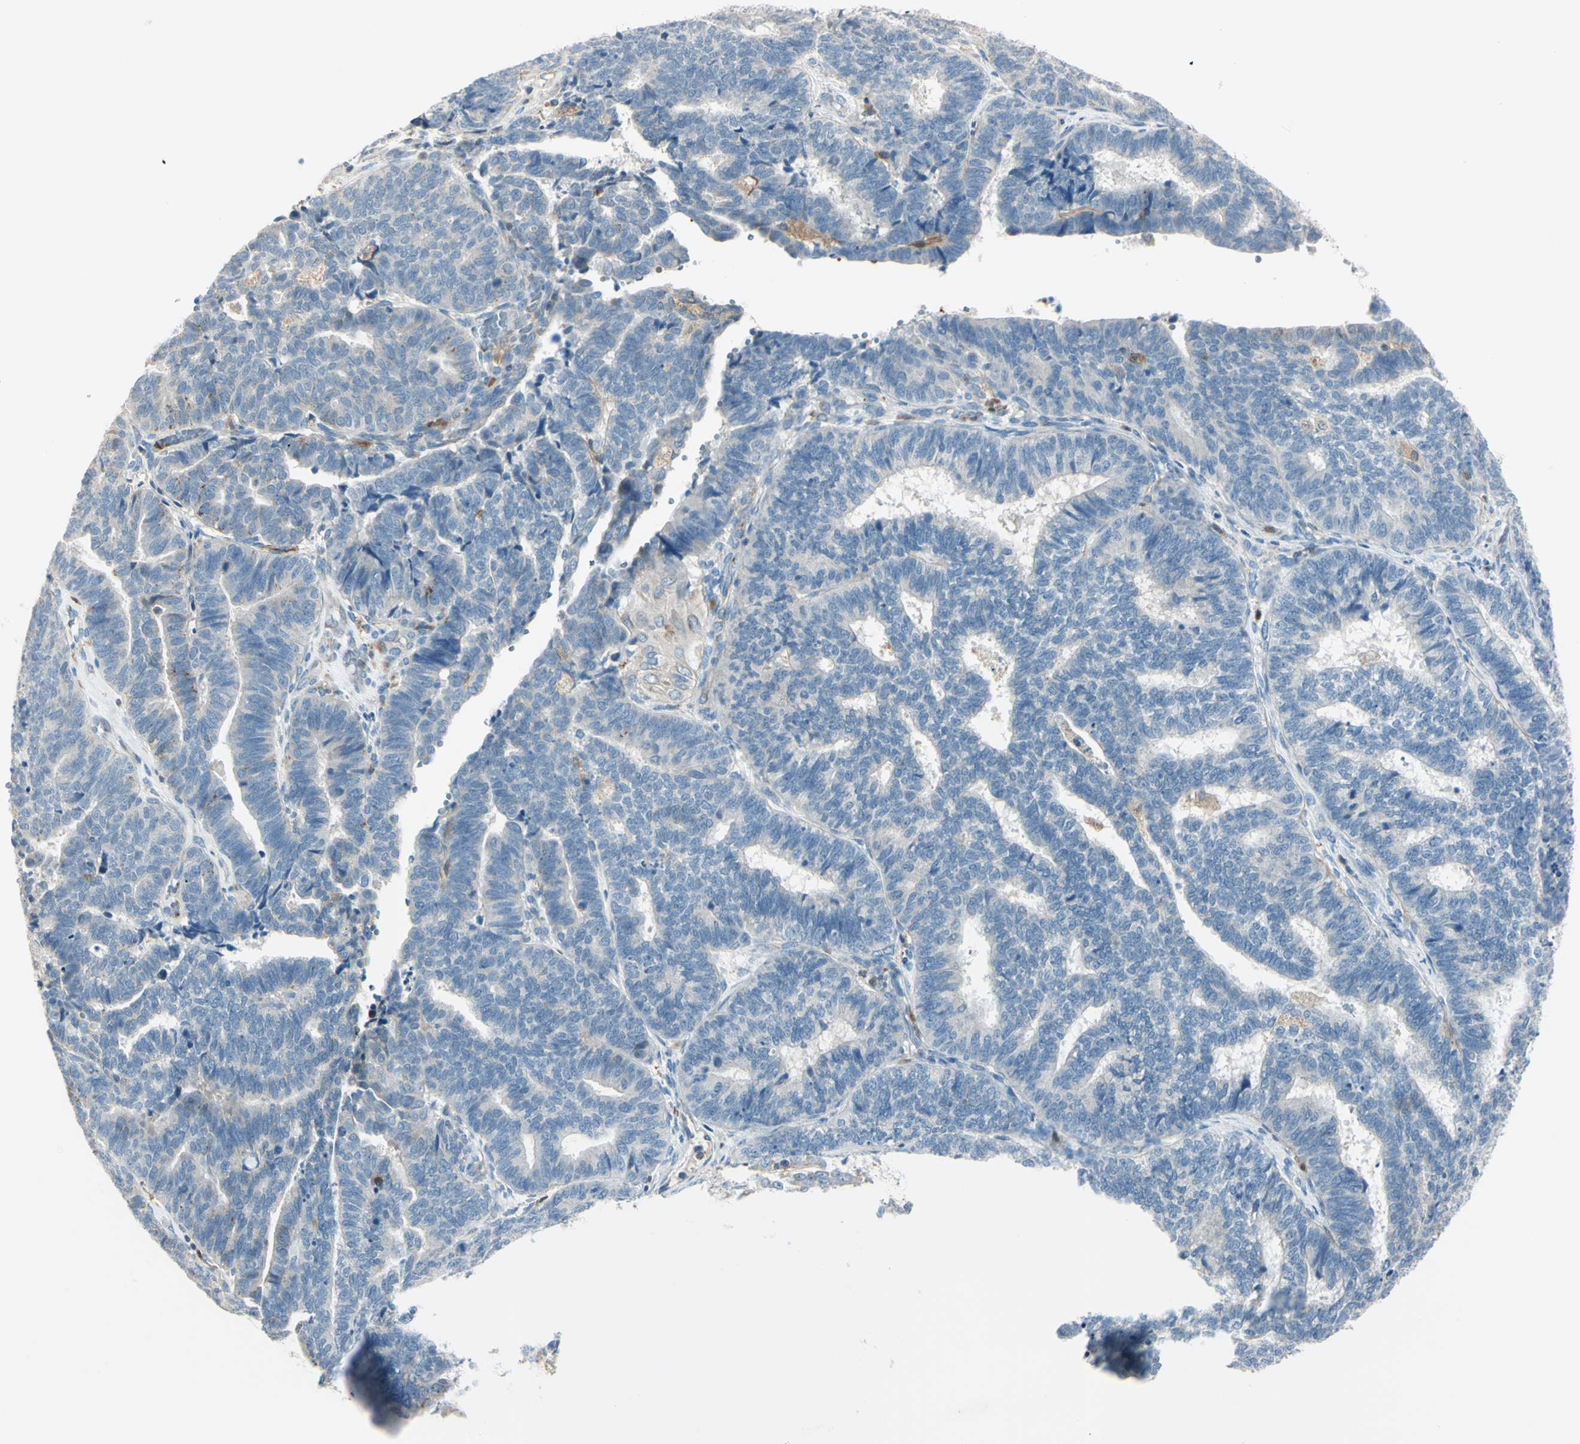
{"staining": {"intensity": "negative", "quantity": "none", "location": "none"}, "tissue": "endometrial cancer", "cell_type": "Tumor cells", "image_type": "cancer", "snomed": [{"axis": "morphology", "description": "Adenocarcinoma, NOS"}, {"axis": "topography", "description": "Endometrium"}], "caption": "An immunohistochemistry photomicrograph of endometrial cancer (adenocarcinoma) is shown. There is no staining in tumor cells of endometrial cancer (adenocarcinoma). (DAB (3,3'-diaminobenzidine) immunohistochemistry (IHC) visualized using brightfield microscopy, high magnification).", "gene": "CYRIB", "patient": {"sex": "female", "age": 70}}